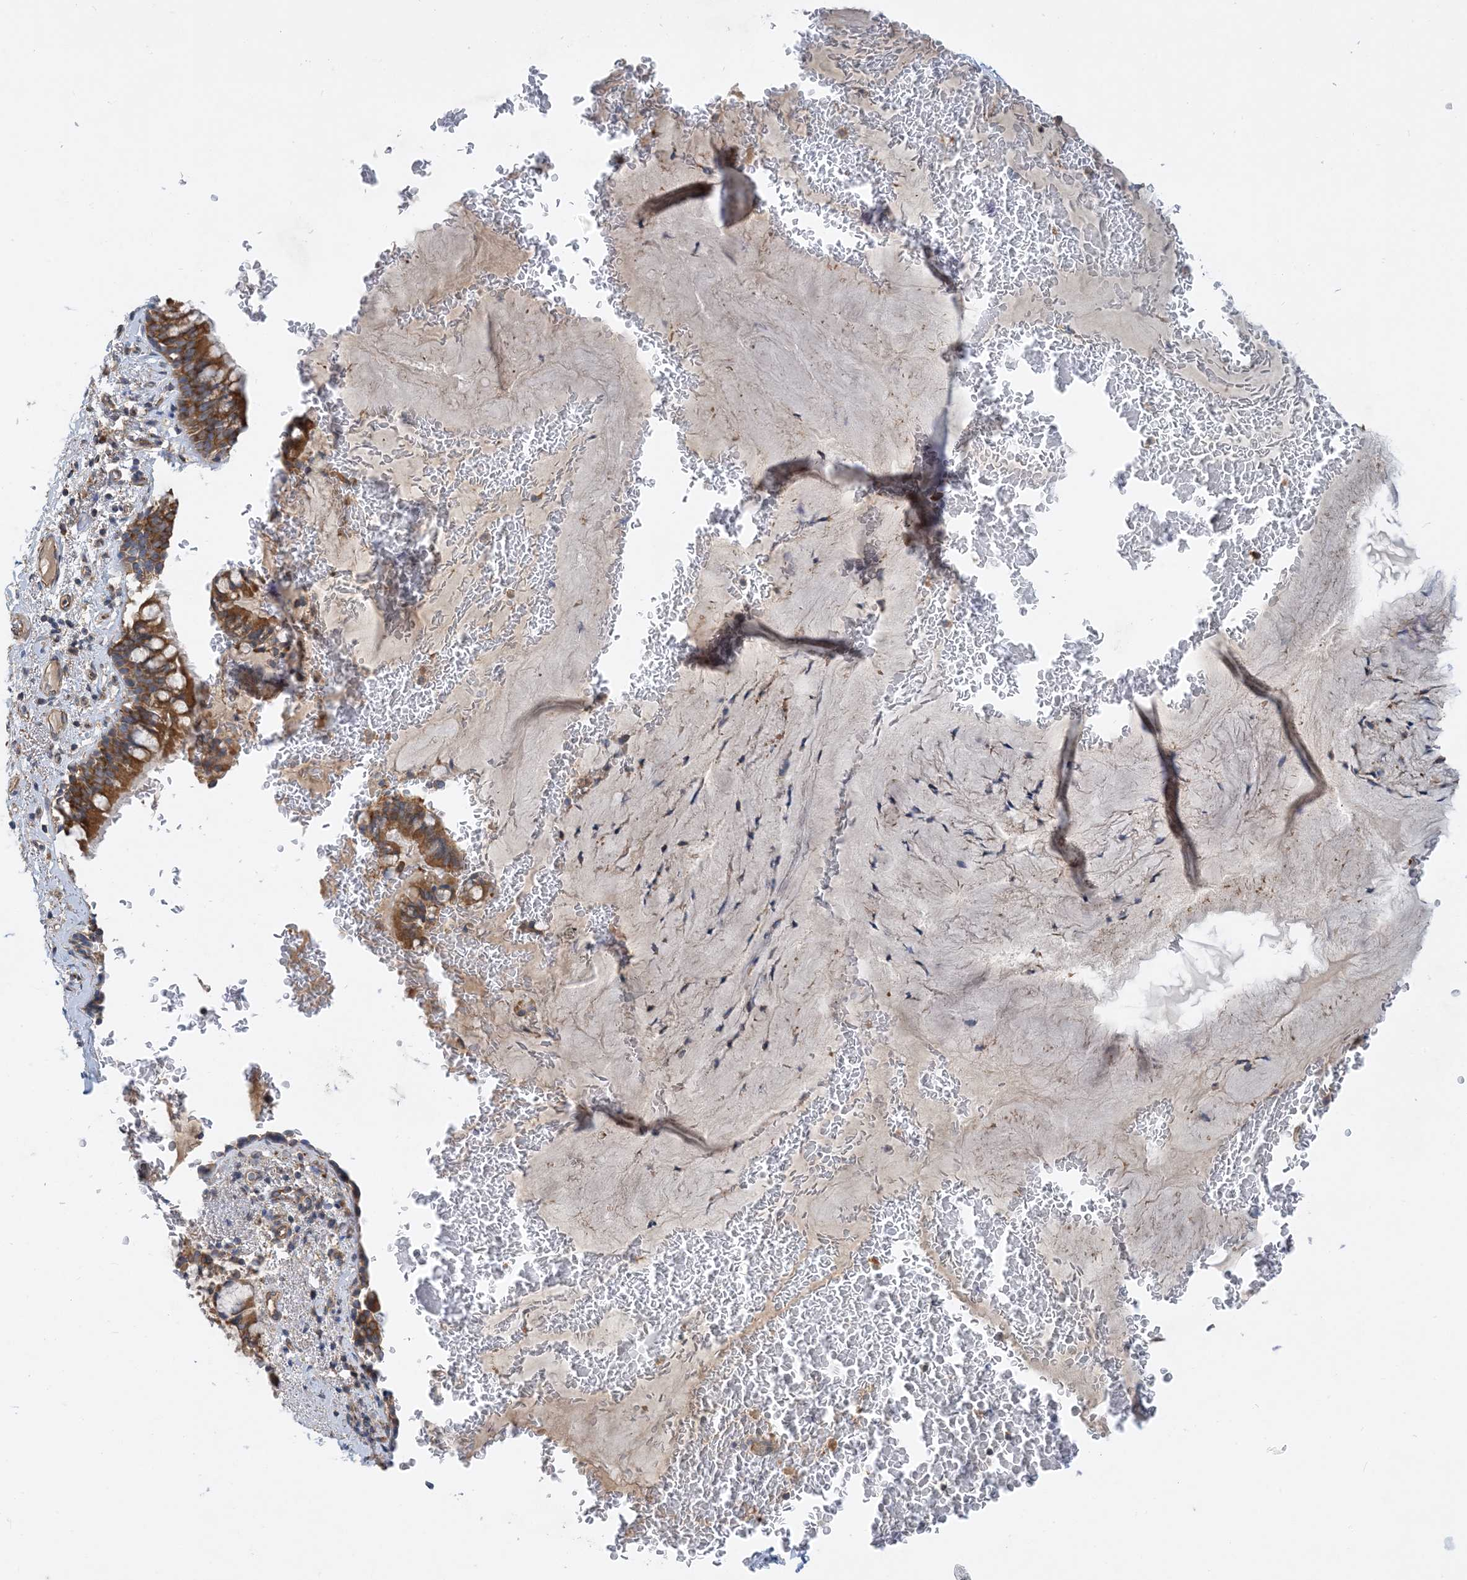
{"staining": {"intensity": "moderate", "quantity": ">75%", "location": "cytoplasmic/membranous"}, "tissue": "bronchus", "cell_type": "Respiratory epithelial cells", "image_type": "normal", "snomed": [{"axis": "morphology", "description": "Normal tissue, NOS"}, {"axis": "topography", "description": "Cartilage tissue"}, {"axis": "topography", "description": "Bronchus"}], "caption": "The image displays staining of normal bronchus, revealing moderate cytoplasmic/membranous protein staining (brown color) within respiratory epithelial cells.", "gene": "SIDT1", "patient": {"sex": "female", "age": 36}}